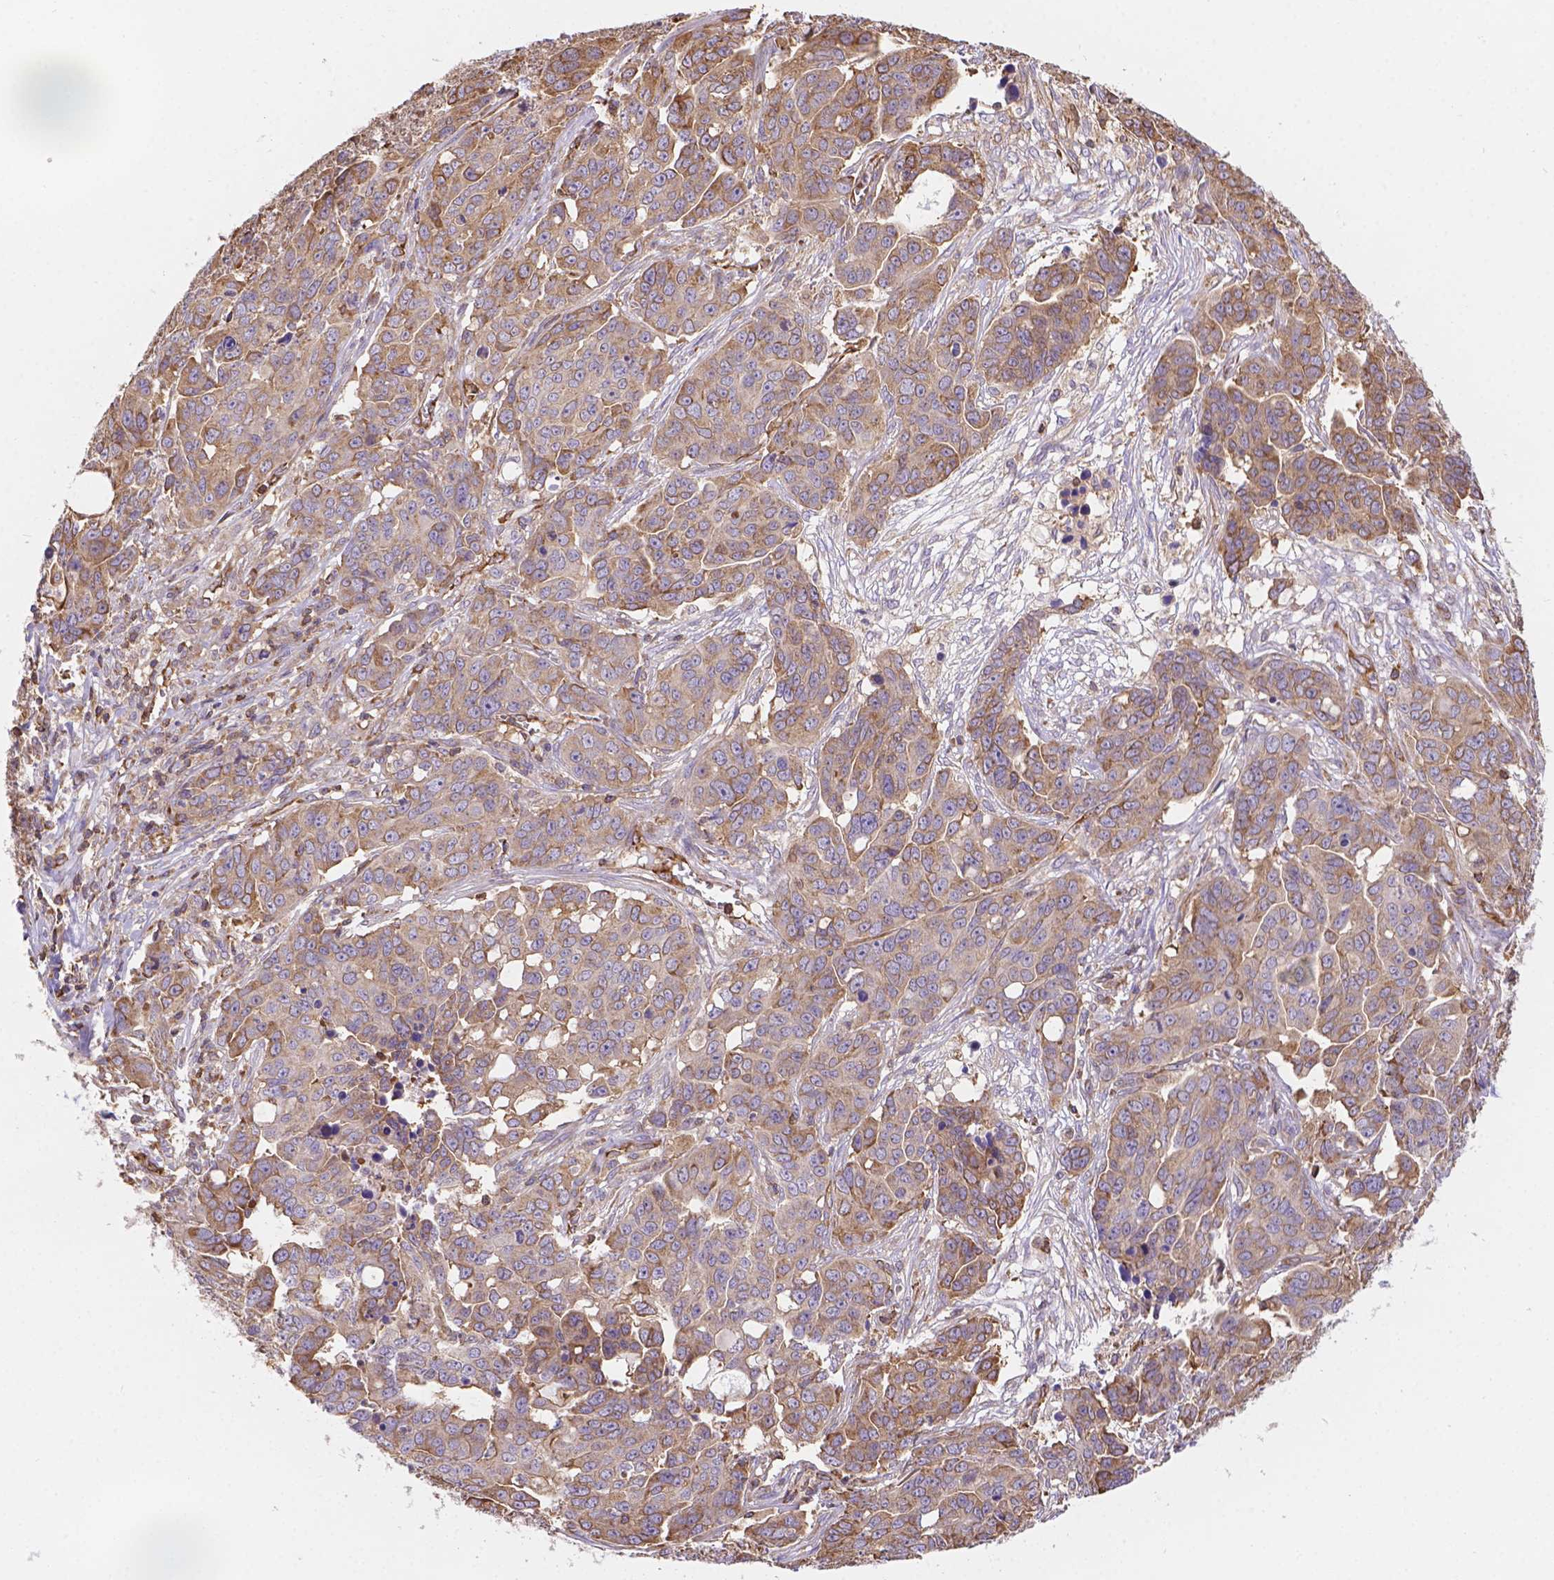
{"staining": {"intensity": "moderate", "quantity": ">75%", "location": "cytoplasmic/membranous"}, "tissue": "ovarian cancer", "cell_type": "Tumor cells", "image_type": "cancer", "snomed": [{"axis": "morphology", "description": "Carcinoma, endometroid"}, {"axis": "topography", "description": "Ovary"}], "caption": "DAB (3,3'-diaminobenzidine) immunohistochemical staining of human endometroid carcinoma (ovarian) displays moderate cytoplasmic/membranous protein positivity in about >75% of tumor cells.", "gene": "DMWD", "patient": {"sex": "female", "age": 78}}